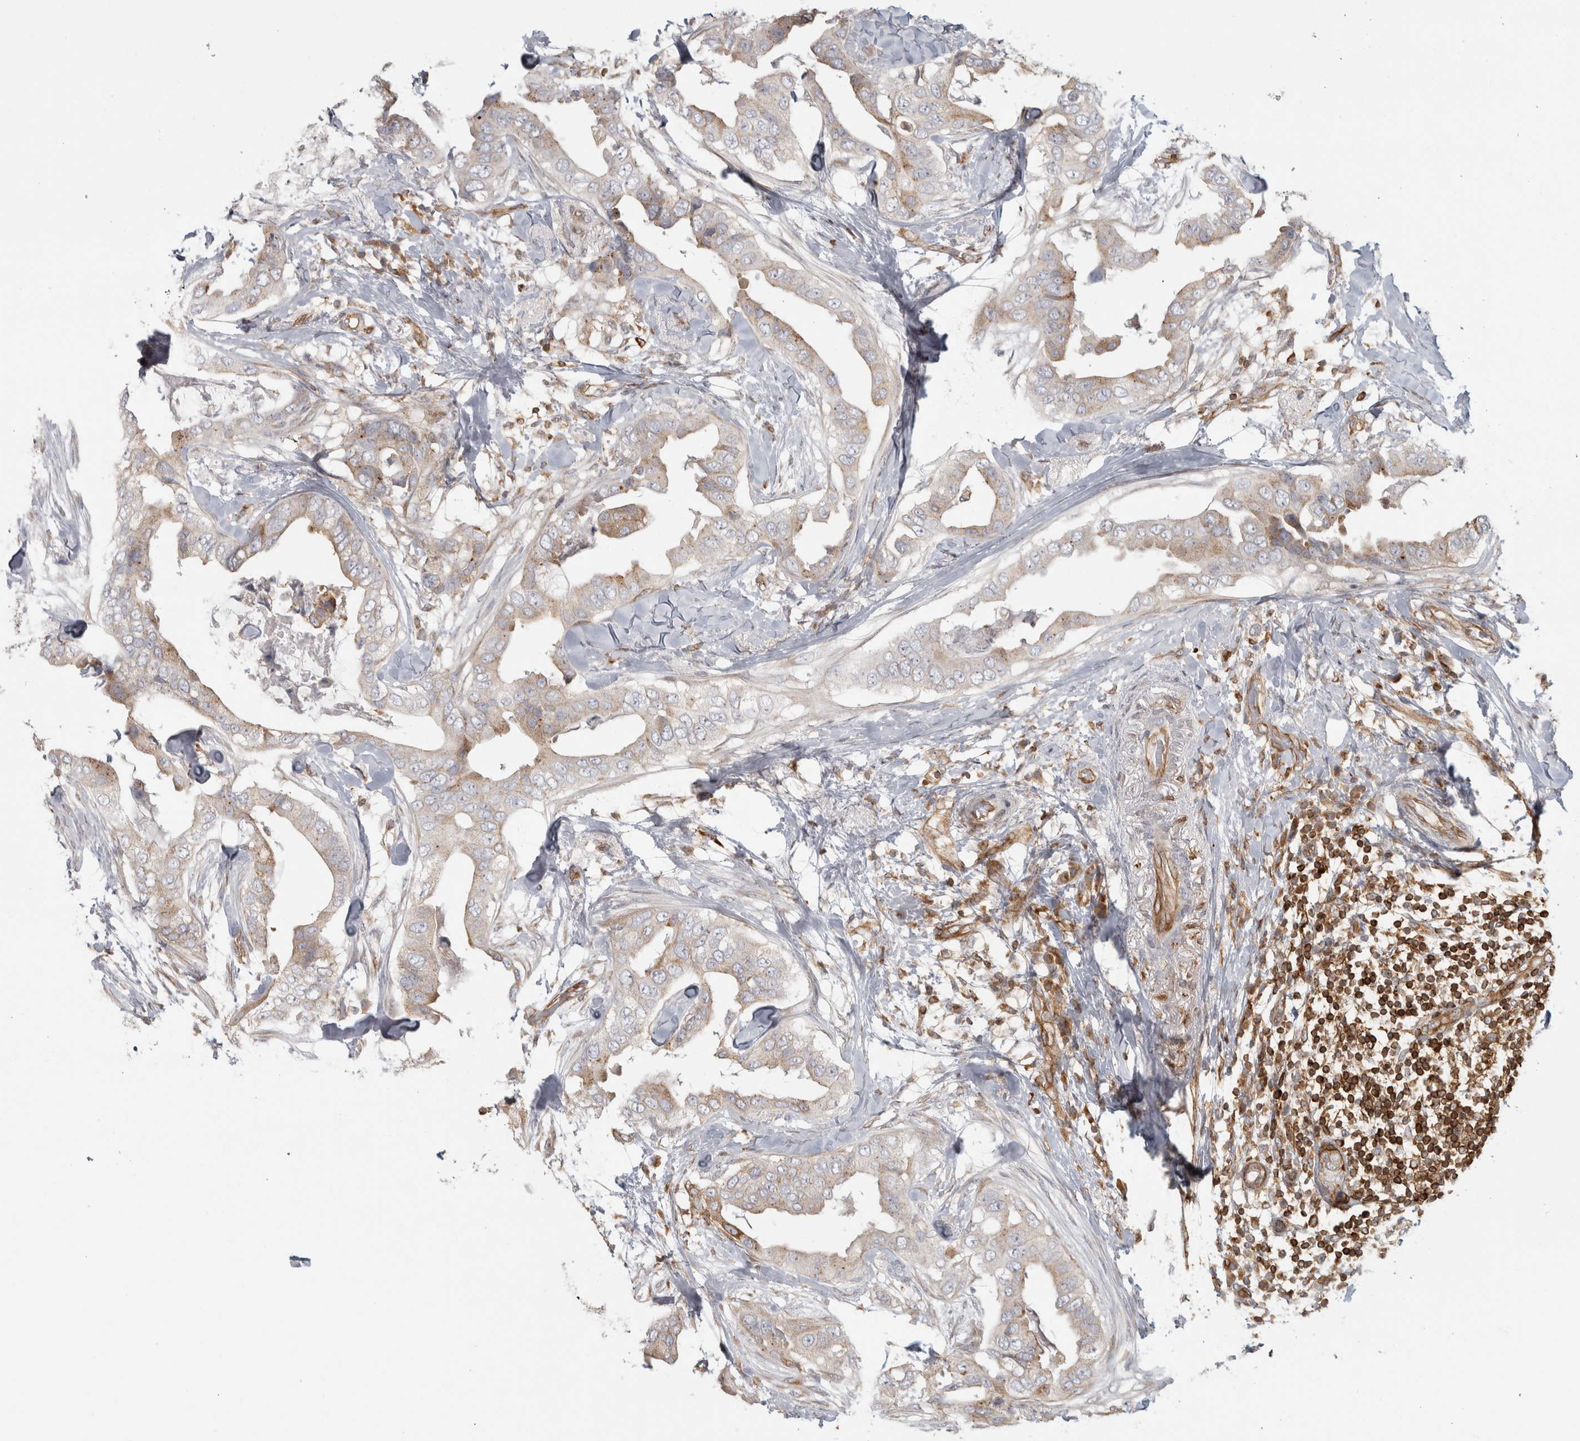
{"staining": {"intensity": "weak", "quantity": "25%-75%", "location": "cytoplasmic/membranous"}, "tissue": "breast cancer", "cell_type": "Tumor cells", "image_type": "cancer", "snomed": [{"axis": "morphology", "description": "Duct carcinoma"}, {"axis": "topography", "description": "Breast"}], "caption": "IHC of breast cancer (invasive ductal carcinoma) displays low levels of weak cytoplasmic/membranous expression in approximately 25%-75% of tumor cells.", "gene": "HLA-E", "patient": {"sex": "female", "age": 40}}